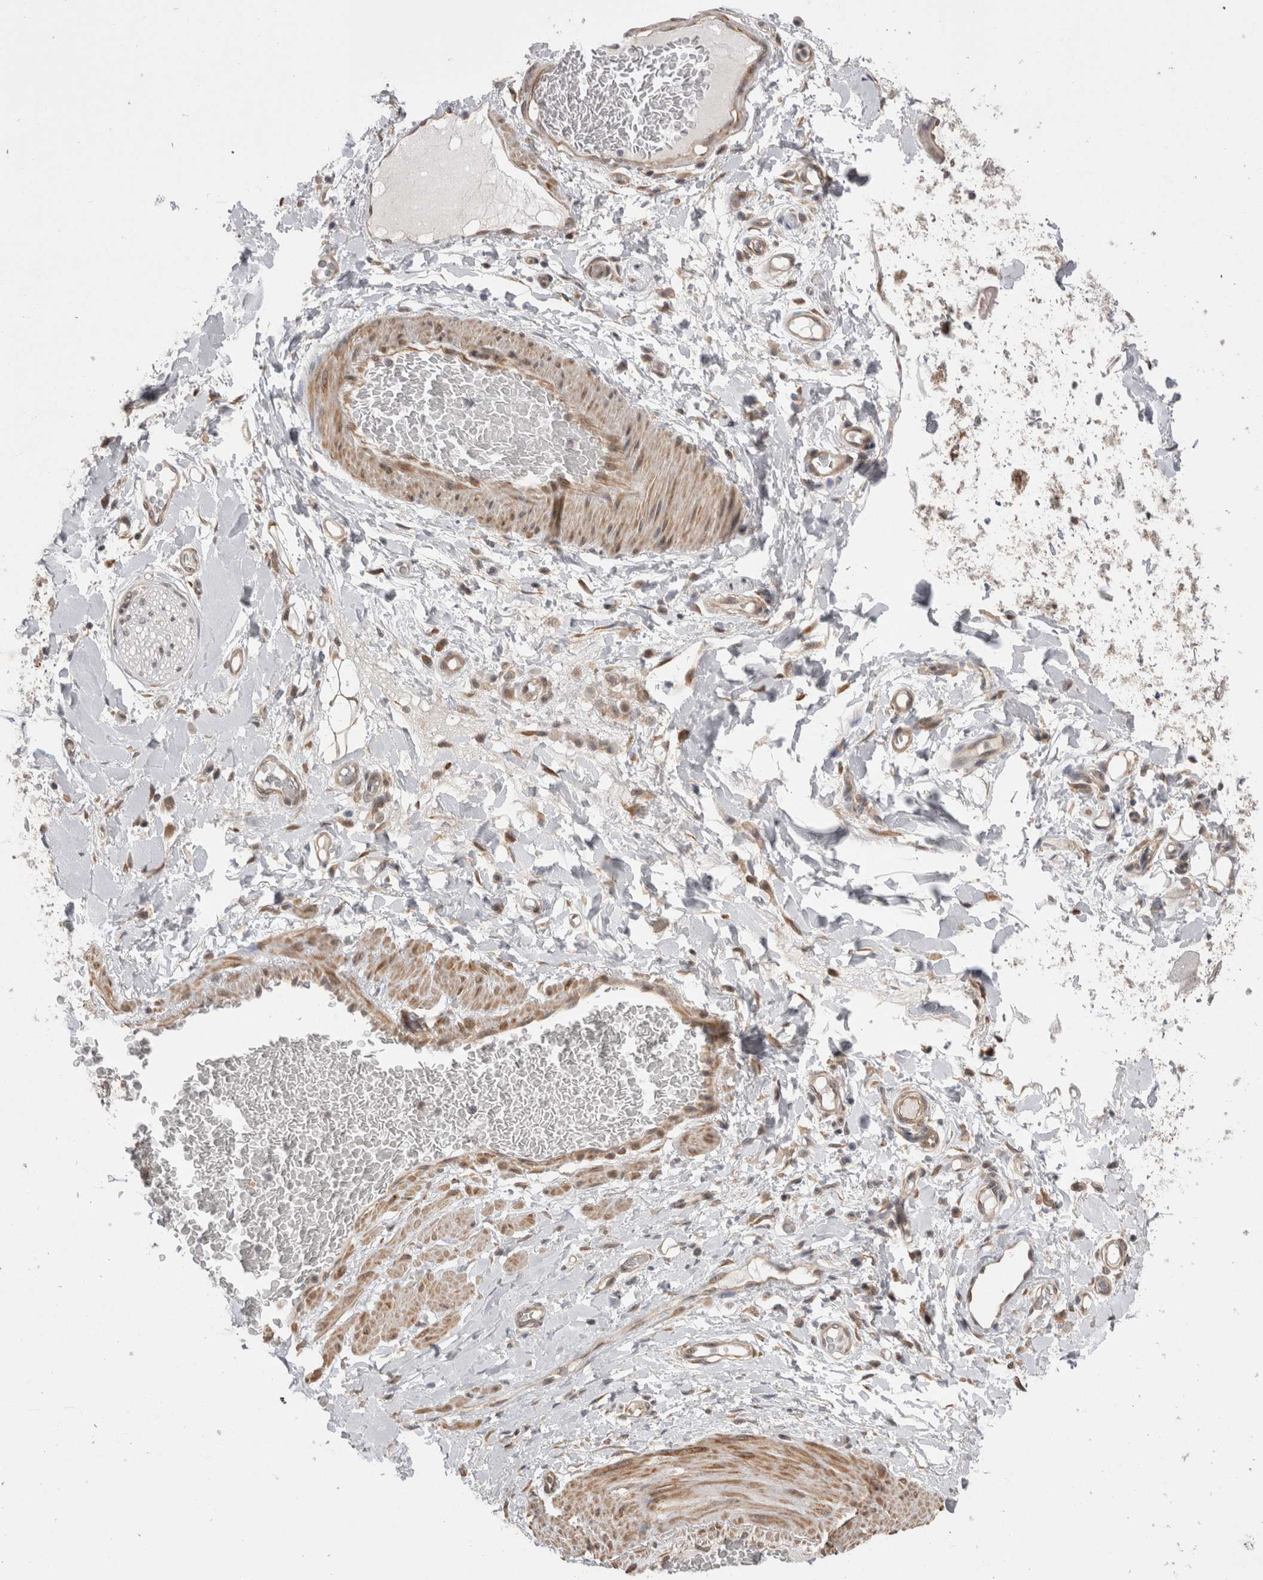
{"staining": {"intensity": "negative", "quantity": "none", "location": "none"}, "tissue": "adipose tissue", "cell_type": "Adipocytes", "image_type": "normal", "snomed": [{"axis": "morphology", "description": "Normal tissue, NOS"}, {"axis": "morphology", "description": "Adenocarcinoma, NOS"}, {"axis": "topography", "description": "Esophagus"}], "caption": "Immunohistochemistry (IHC) micrograph of unremarkable human adipose tissue stained for a protein (brown), which shows no positivity in adipocytes. (Stains: DAB immunohistochemistry with hematoxylin counter stain, Microscopy: brightfield microscopy at high magnification).", "gene": "EXOSC4", "patient": {"sex": "male", "age": 62}}